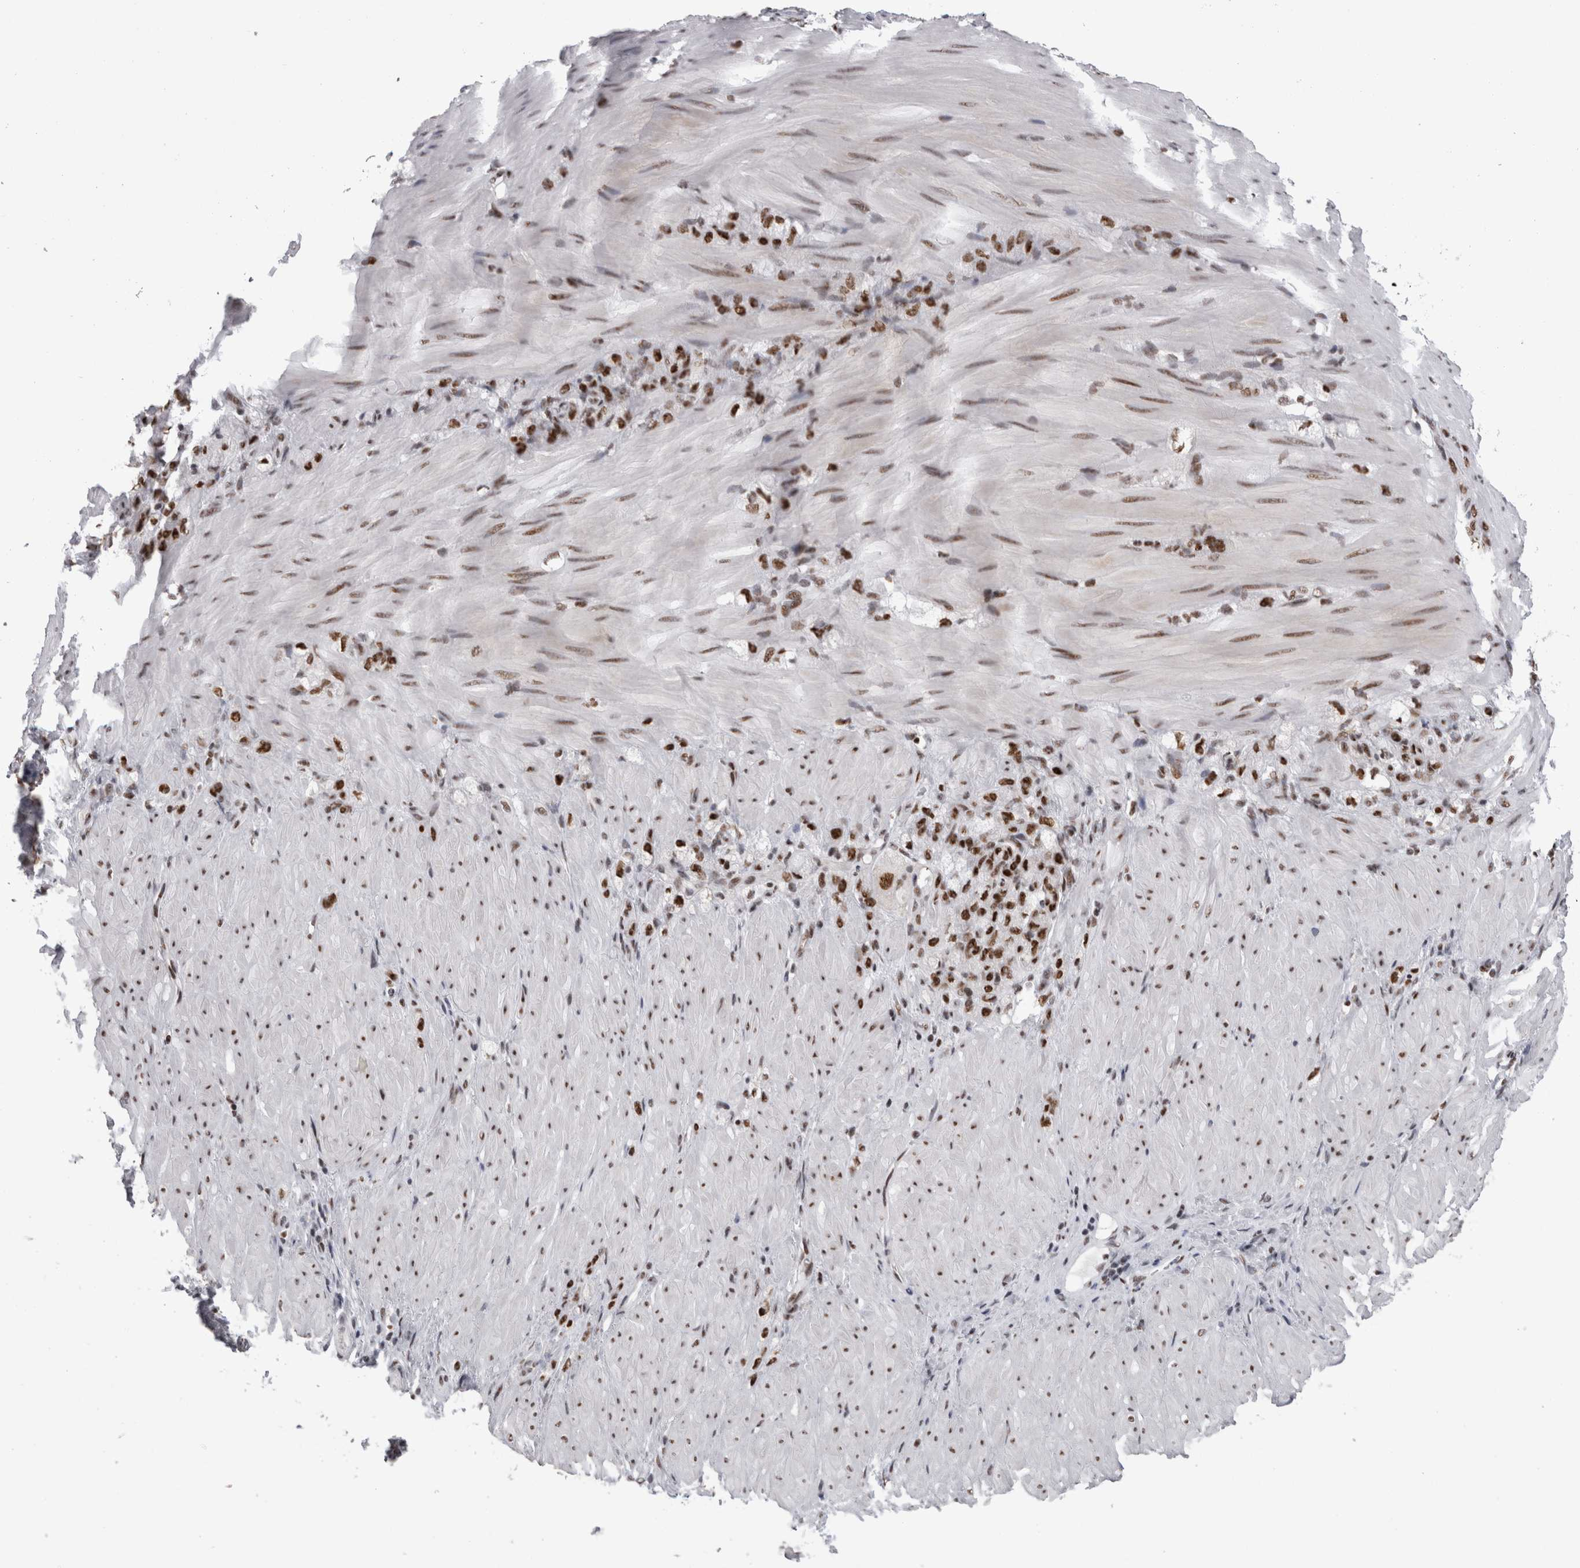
{"staining": {"intensity": "moderate", "quantity": ">75%", "location": "nuclear"}, "tissue": "stomach cancer", "cell_type": "Tumor cells", "image_type": "cancer", "snomed": [{"axis": "morphology", "description": "Normal tissue, NOS"}, {"axis": "morphology", "description": "Adenocarcinoma, NOS"}, {"axis": "topography", "description": "Stomach"}], "caption": "Tumor cells display medium levels of moderate nuclear staining in approximately >75% of cells in stomach cancer.", "gene": "SNRNP40", "patient": {"sex": "male", "age": 82}}